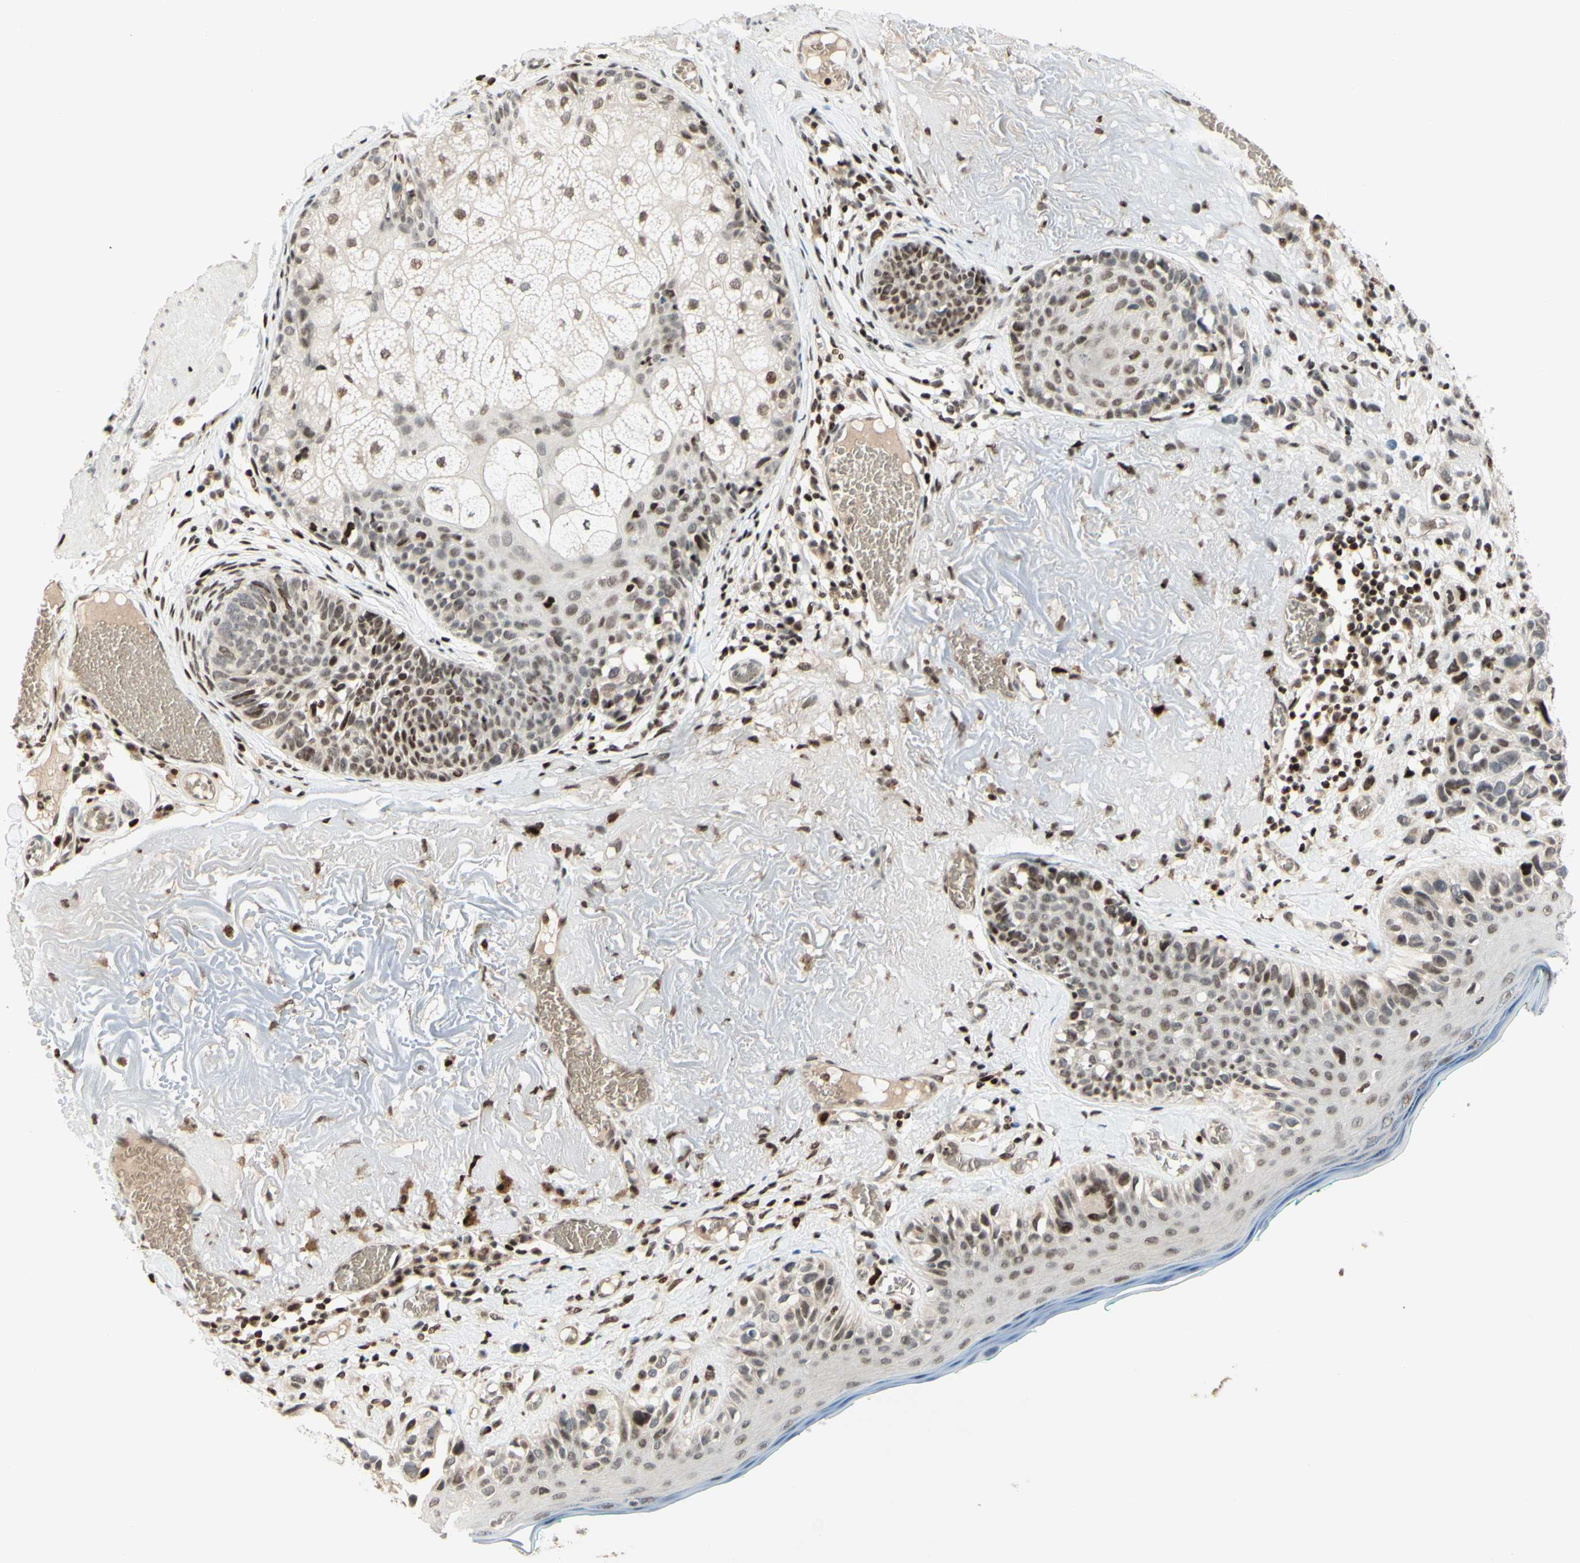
{"staining": {"intensity": "moderate", "quantity": "25%-75%", "location": "nuclear"}, "tissue": "melanoma", "cell_type": "Tumor cells", "image_type": "cancer", "snomed": [{"axis": "morphology", "description": "Malignant melanoma in situ"}, {"axis": "morphology", "description": "Malignant melanoma, NOS"}, {"axis": "topography", "description": "Skin"}], "caption": "High-magnification brightfield microscopy of malignant melanoma stained with DAB (3,3'-diaminobenzidine) (brown) and counterstained with hematoxylin (blue). tumor cells exhibit moderate nuclear positivity is present in about25%-75% of cells. Using DAB (brown) and hematoxylin (blue) stains, captured at high magnification using brightfield microscopy.", "gene": "CDKL5", "patient": {"sex": "female", "age": 88}}